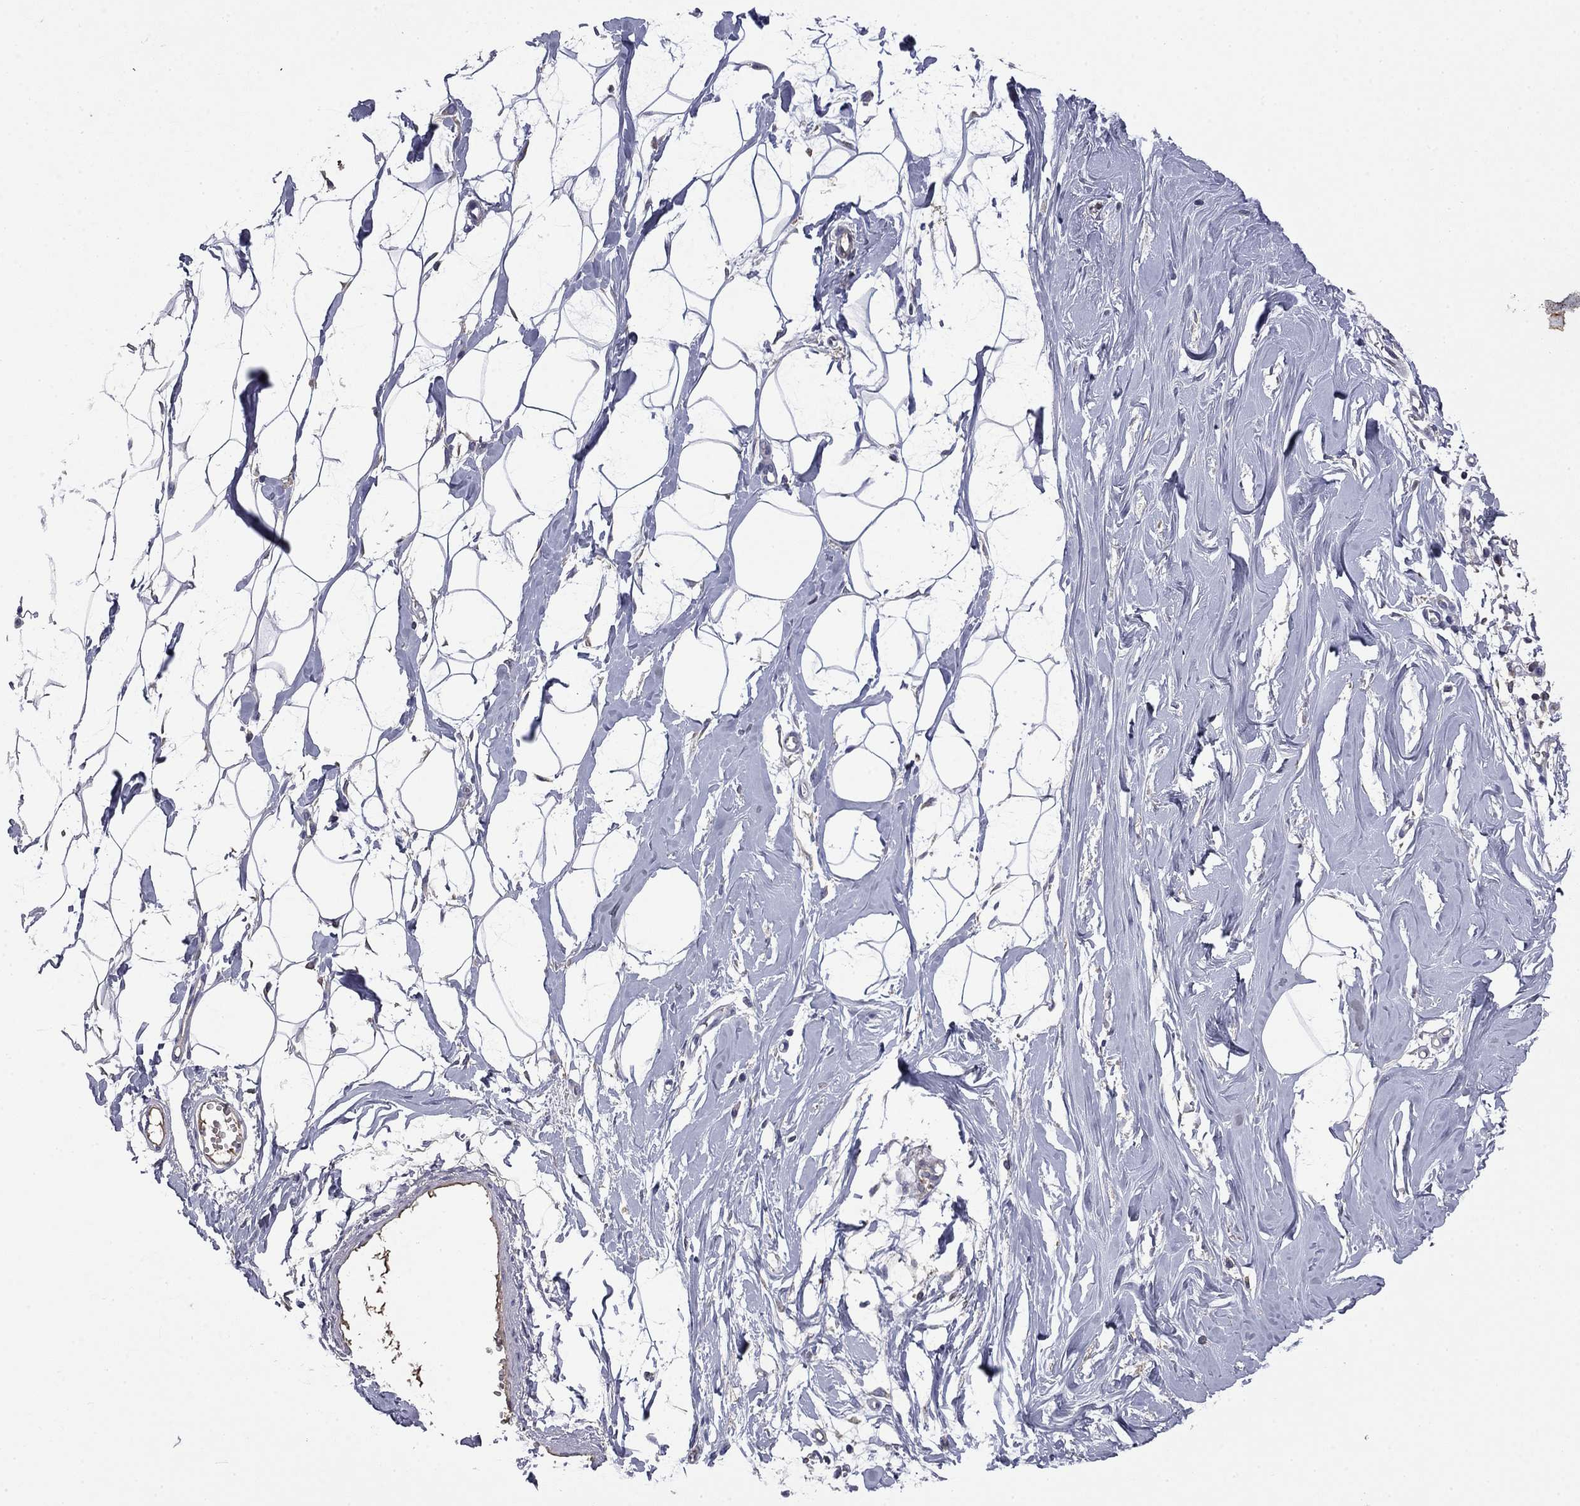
{"staining": {"intensity": "negative", "quantity": "none", "location": "none"}, "tissue": "breast", "cell_type": "Adipocytes", "image_type": "normal", "snomed": [{"axis": "morphology", "description": "Normal tissue, NOS"}, {"axis": "topography", "description": "Breast"}], "caption": "An image of breast stained for a protein reveals no brown staining in adipocytes.", "gene": "CEACAM7", "patient": {"sex": "female", "age": 49}}